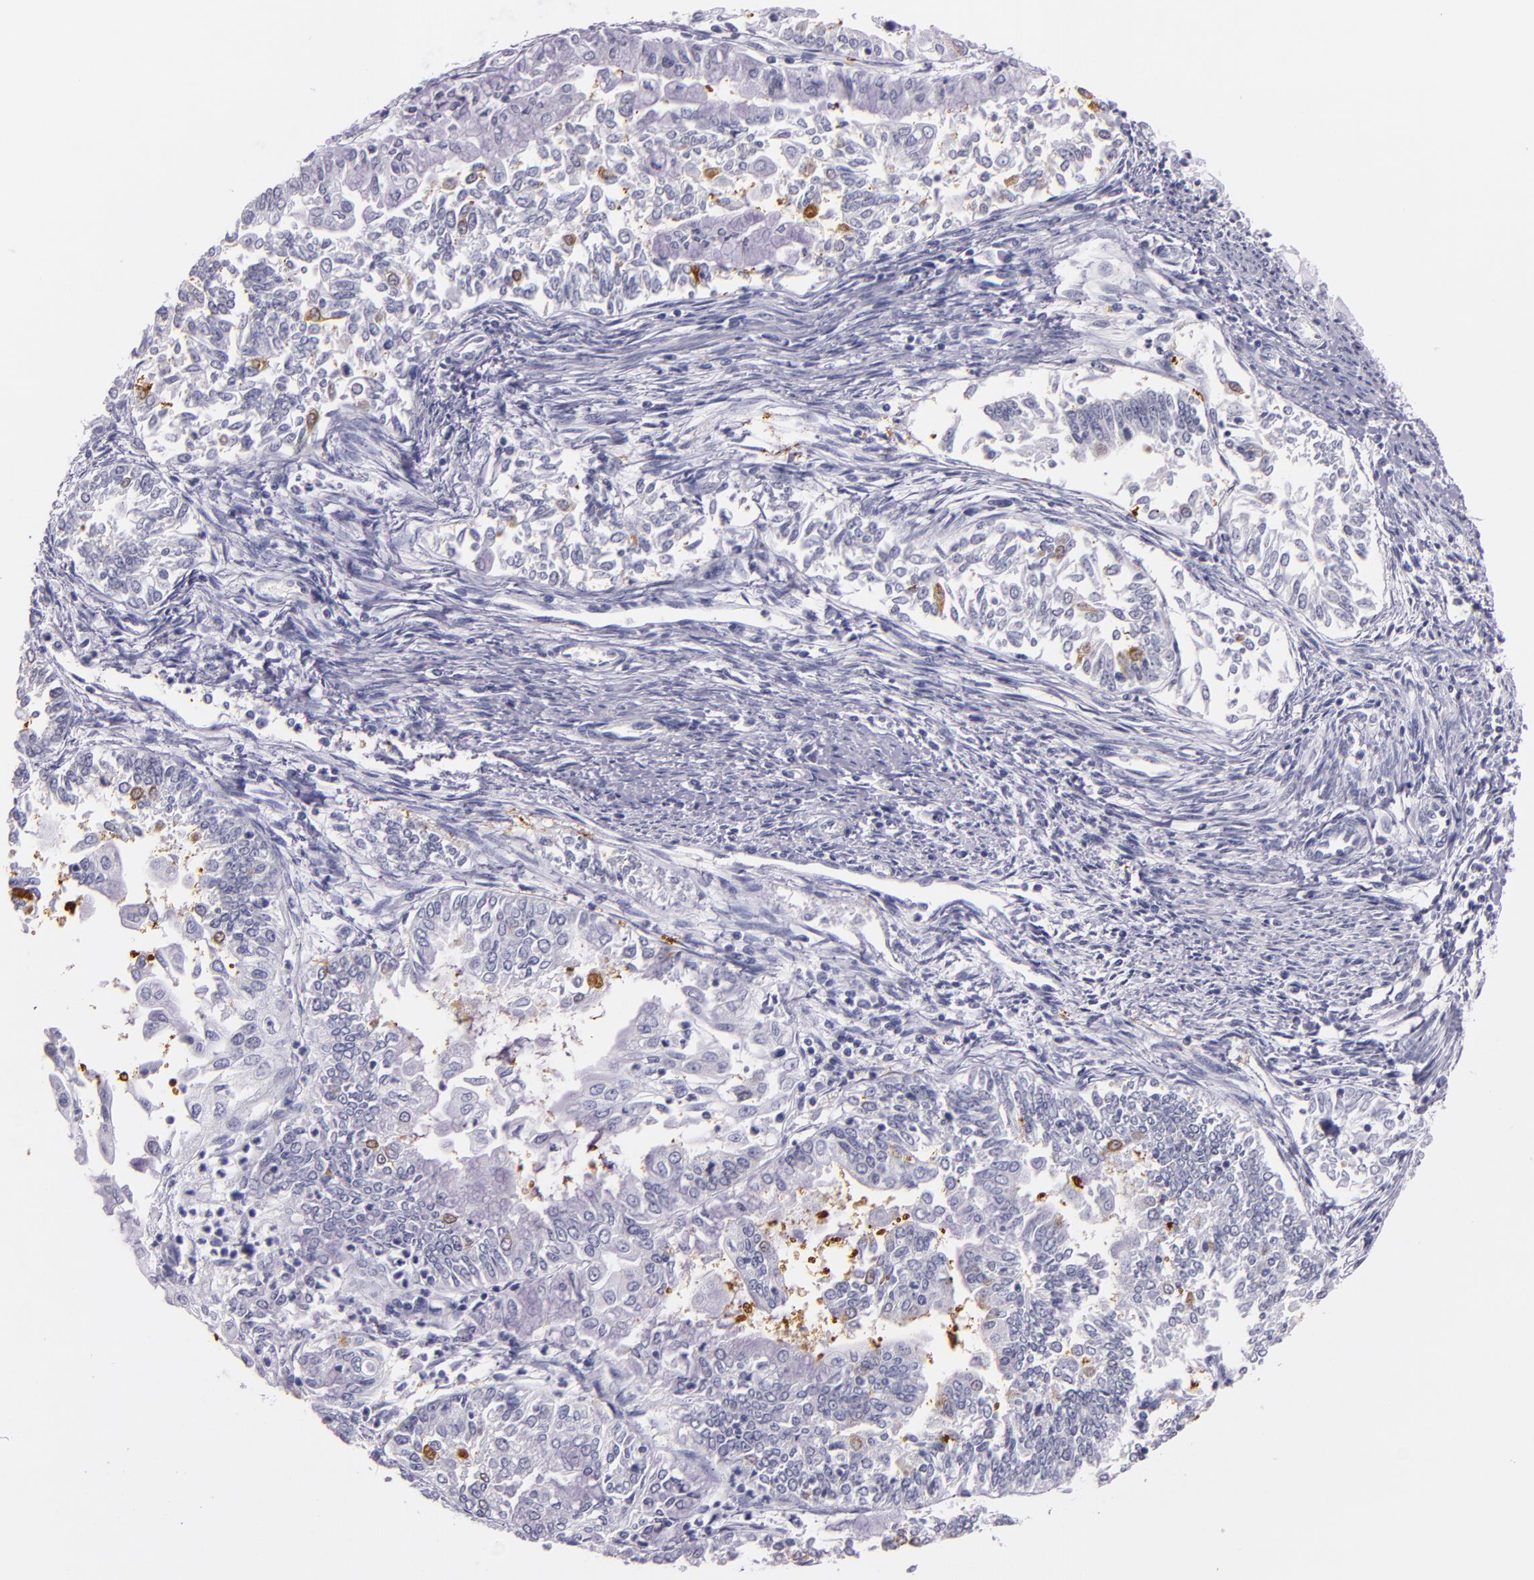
{"staining": {"intensity": "weak", "quantity": "<25%", "location": "cytoplasmic/membranous"}, "tissue": "endometrial cancer", "cell_type": "Tumor cells", "image_type": "cancer", "snomed": [{"axis": "morphology", "description": "Adenocarcinoma, NOS"}, {"axis": "topography", "description": "Endometrium"}], "caption": "This is an immunohistochemistry image of human endometrial adenocarcinoma. There is no positivity in tumor cells.", "gene": "HSP90AA1", "patient": {"sex": "female", "age": 75}}